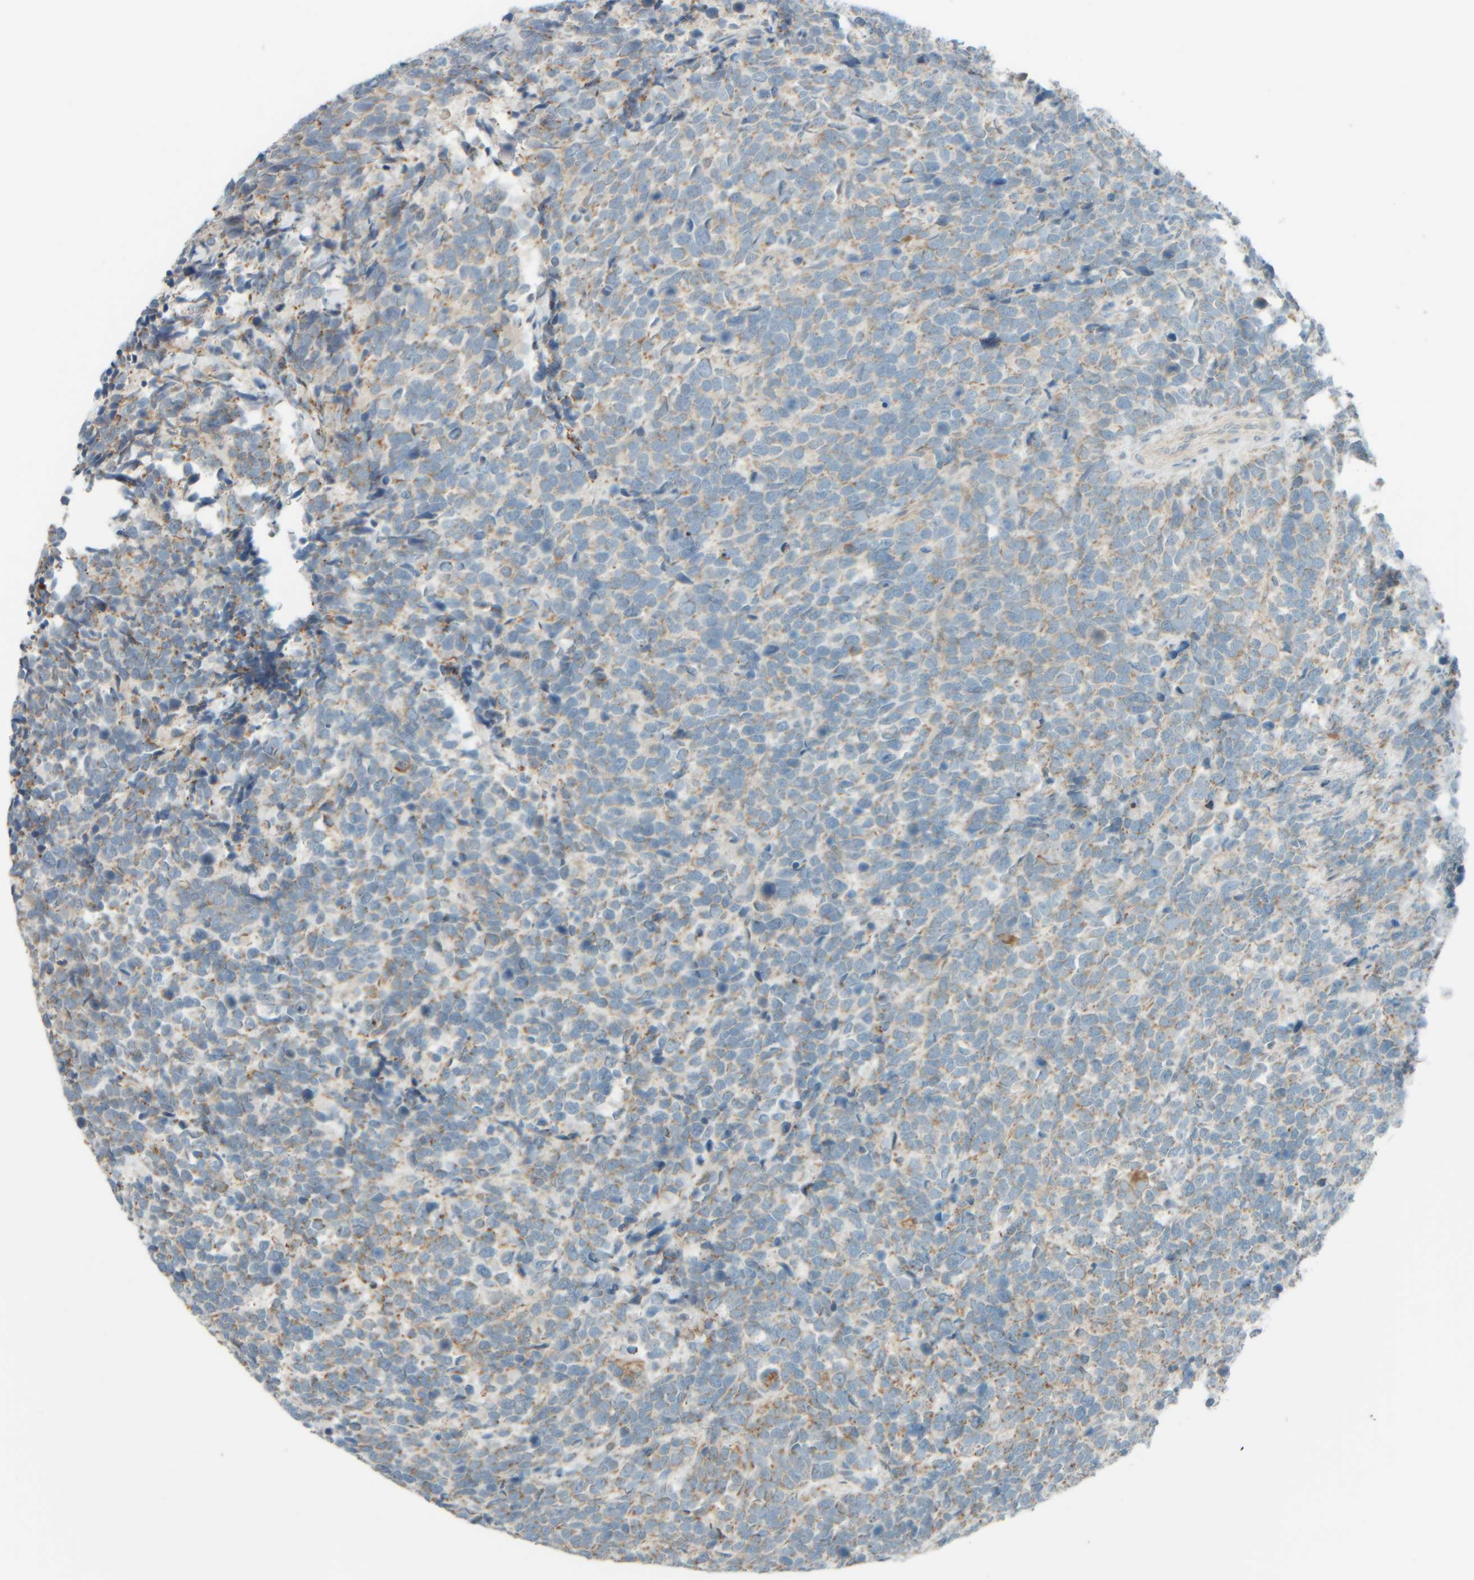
{"staining": {"intensity": "weak", "quantity": ">75%", "location": "cytoplasmic/membranous"}, "tissue": "urothelial cancer", "cell_type": "Tumor cells", "image_type": "cancer", "snomed": [{"axis": "morphology", "description": "Urothelial carcinoma, High grade"}, {"axis": "topography", "description": "Urinary bladder"}], "caption": "Urothelial cancer stained for a protein reveals weak cytoplasmic/membranous positivity in tumor cells.", "gene": "PTGES3L-AARSD1", "patient": {"sex": "female", "age": 82}}